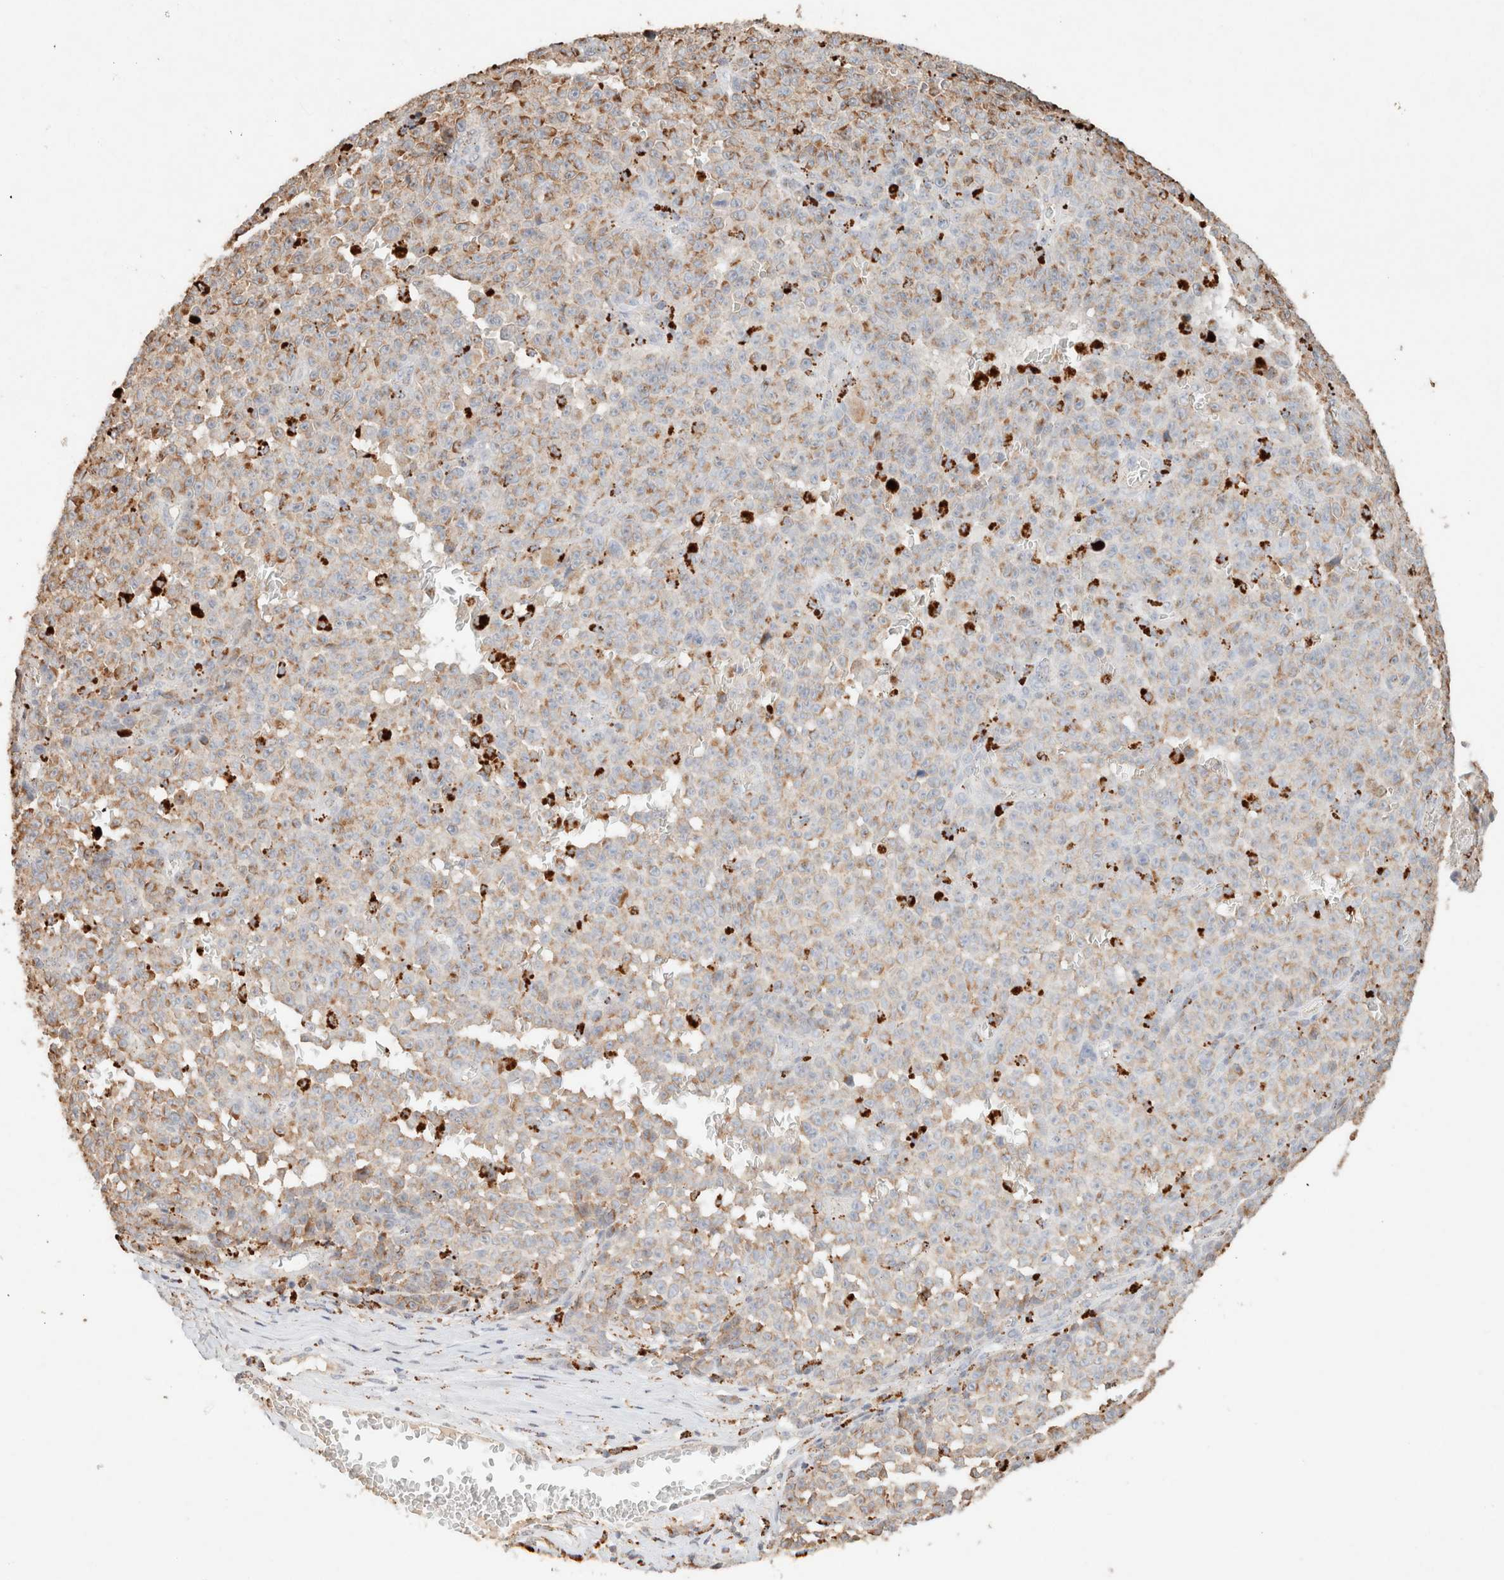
{"staining": {"intensity": "moderate", "quantity": "25%-75%", "location": "cytoplasmic/membranous"}, "tissue": "melanoma", "cell_type": "Tumor cells", "image_type": "cancer", "snomed": [{"axis": "morphology", "description": "Malignant melanoma, NOS"}, {"axis": "topography", "description": "Skin"}], "caption": "Immunohistochemistry (DAB (3,3'-diaminobenzidine)) staining of melanoma demonstrates moderate cytoplasmic/membranous protein expression in about 25%-75% of tumor cells. (DAB (3,3'-diaminobenzidine) IHC, brown staining for protein, blue staining for nuclei).", "gene": "CTSC", "patient": {"sex": "female", "age": 82}}